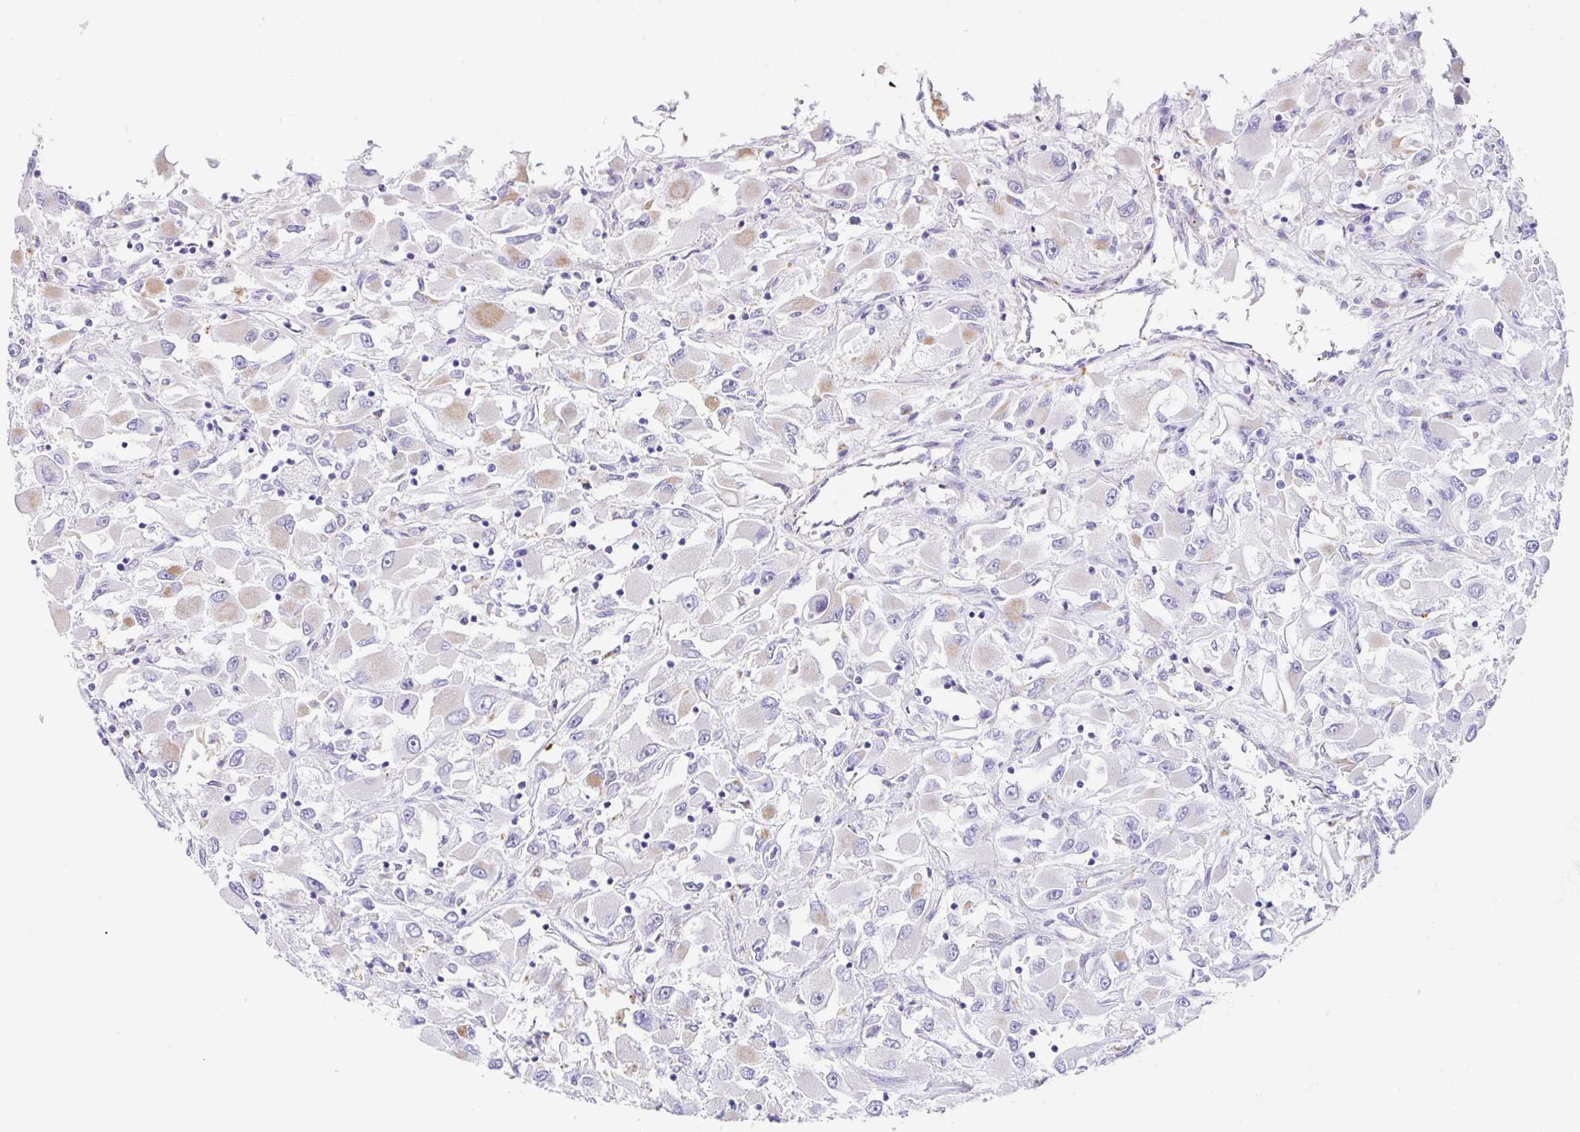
{"staining": {"intensity": "negative", "quantity": "none", "location": "none"}, "tissue": "renal cancer", "cell_type": "Tumor cells", "image_type": "cancer", "snomed": [{"axis": "morphology", "description": "Adenocarcinoma, NOS"}, {"axis": "topography", "description": "Kidney"}], "caption": "Immunohistochemistry (IHC) micrograph of human adenocarcinoma (renal) stained for a protein (brown), which displays no staining in tumor cells. Brightfield microscopy of IHC stained with DAB (brown) and hematoxylin (blue), captured at high magnification.", "gene": "DKK4", "patient": {"sex": "female", "age": 52}}